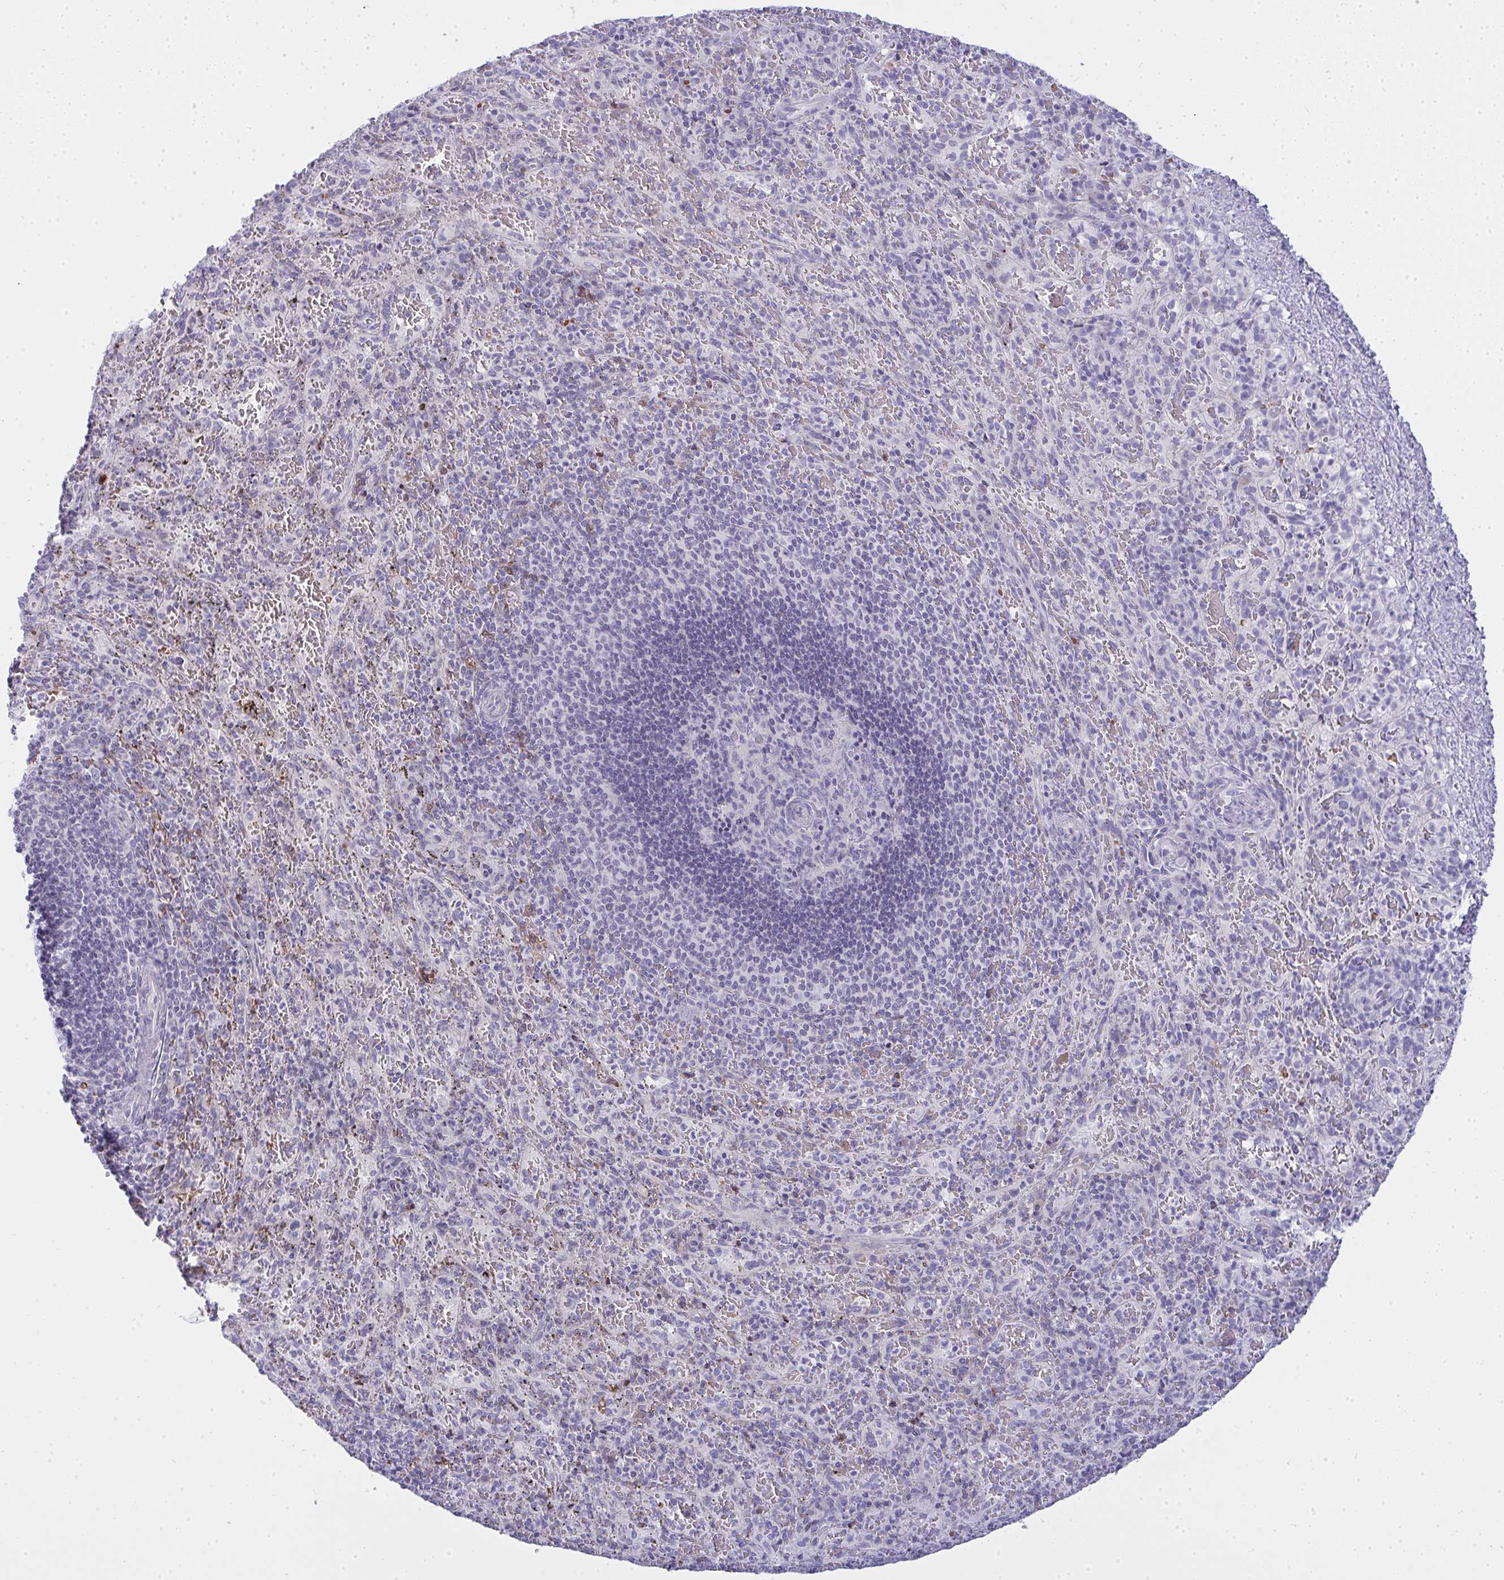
{"staining": {"intensity": "negative", "quantity": "none", "location": "none"}, "tissue": "spleen", "cell_type": "Cells in red pulp", "image_type": "normal", "snomed": [{"axis": "morphology", "description": "Normal tissue, NOS"}, {"axis": "topography", "description": "Spleen"}], "caption": "The micrograph exhibits no significant expression in cells in red pulp of spleen.", "gene": "ZNF182", "patient": {"sex": "male", "age": 57}}